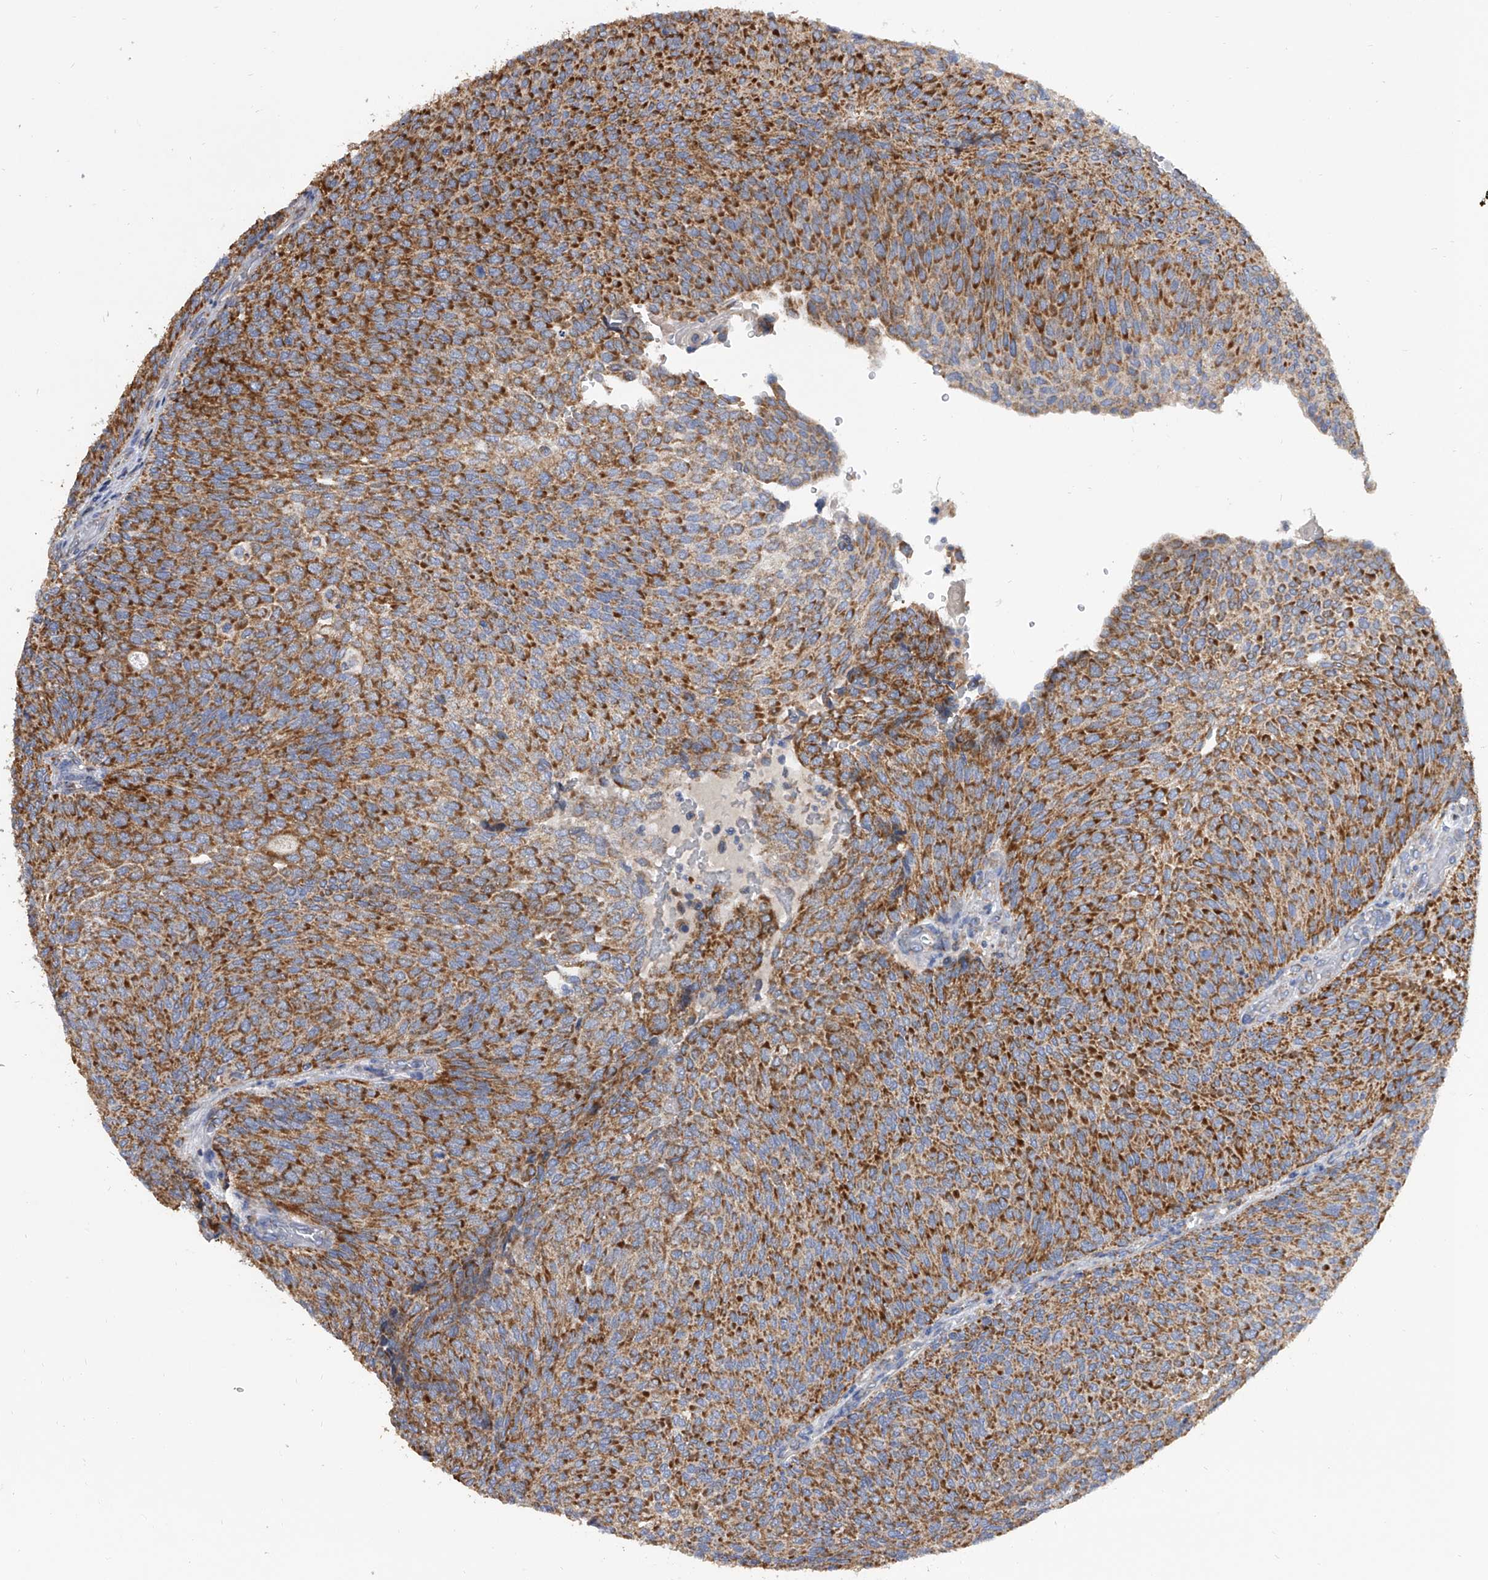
{"staining": {"intensity": "strong", "quantity": ">75%", "location": "nuclear"}, "tissue": "urothelial cancer", "cell_type": "Tumor cells", "image_type": "cancer", "snomed": [{"axis": "morphology", "description": "Urothelial carcinoma, Low grade"}, {"axis": "topography", "description": "Urinary bladder"}], "caption": "Immunohistochemical staining of low-grade urothelial carcinoma displays strong nuclear protein expression in approximately >75% of tumor cells.", "gene": "MRPL28", "patient": {"sex": "female", "age": 79}}